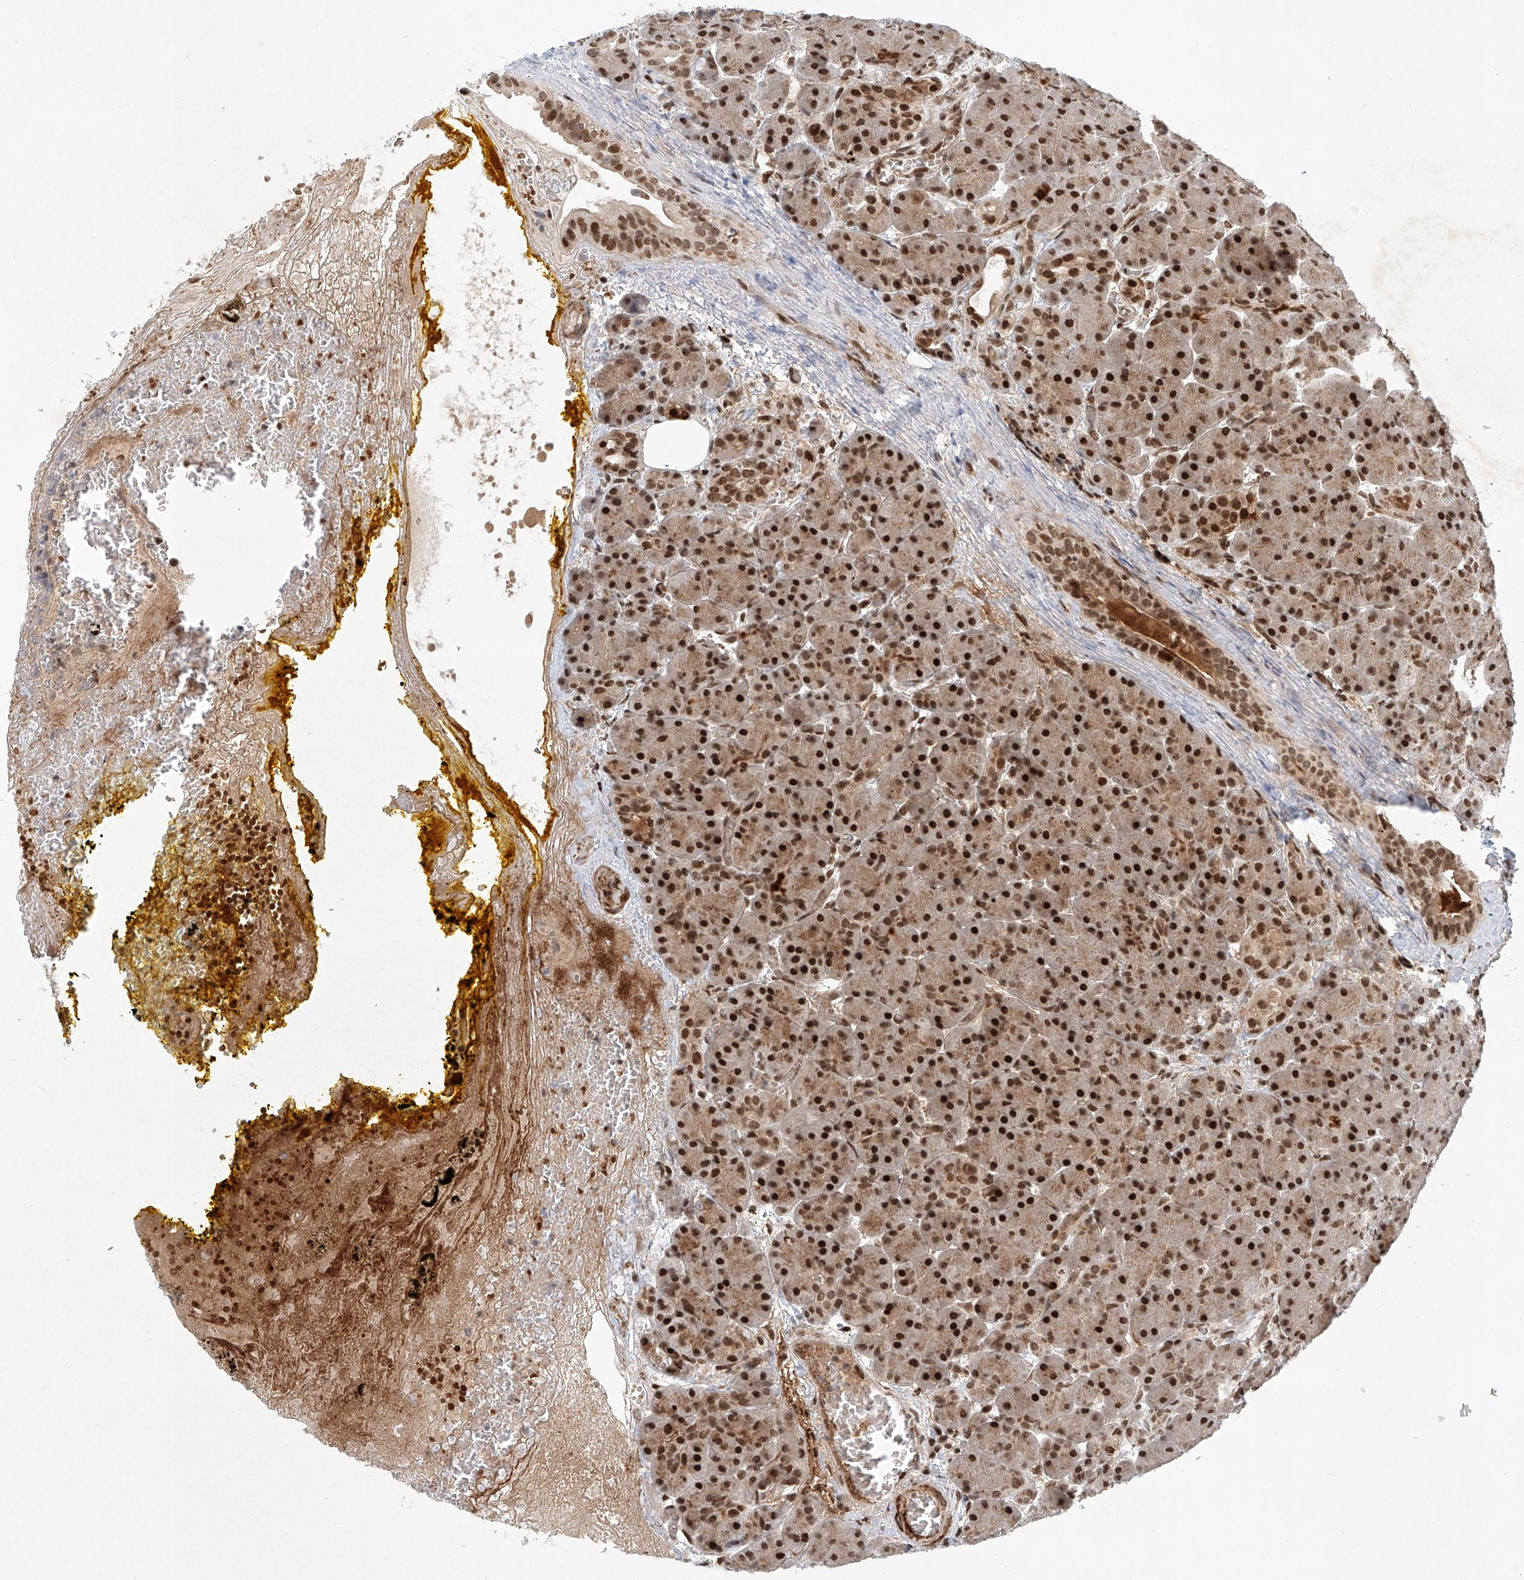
{"staining": {"intensity": "strong", "quantity": ">75%", "location": "cytoplasmic/membranous,nuclear"}, "tissue": "pancreas", "cell_type": "Exocrine glandular cells", "image_type": "normal", "snomed": [{"axis": "morphology", "description": "Normal tissue, NOS"}, {"axis": "topography", "description": "Pancreas"}], "caption": "Immunohistochemical staining of unremarkable human pancreas demonstrates >75% levels of strong cytoplasmic/membranous,nuclear protein staining in about >75% of exocrine glandular cells.", "gene": "ZNF470", "patient": {"sex": "male", "age": 63}}